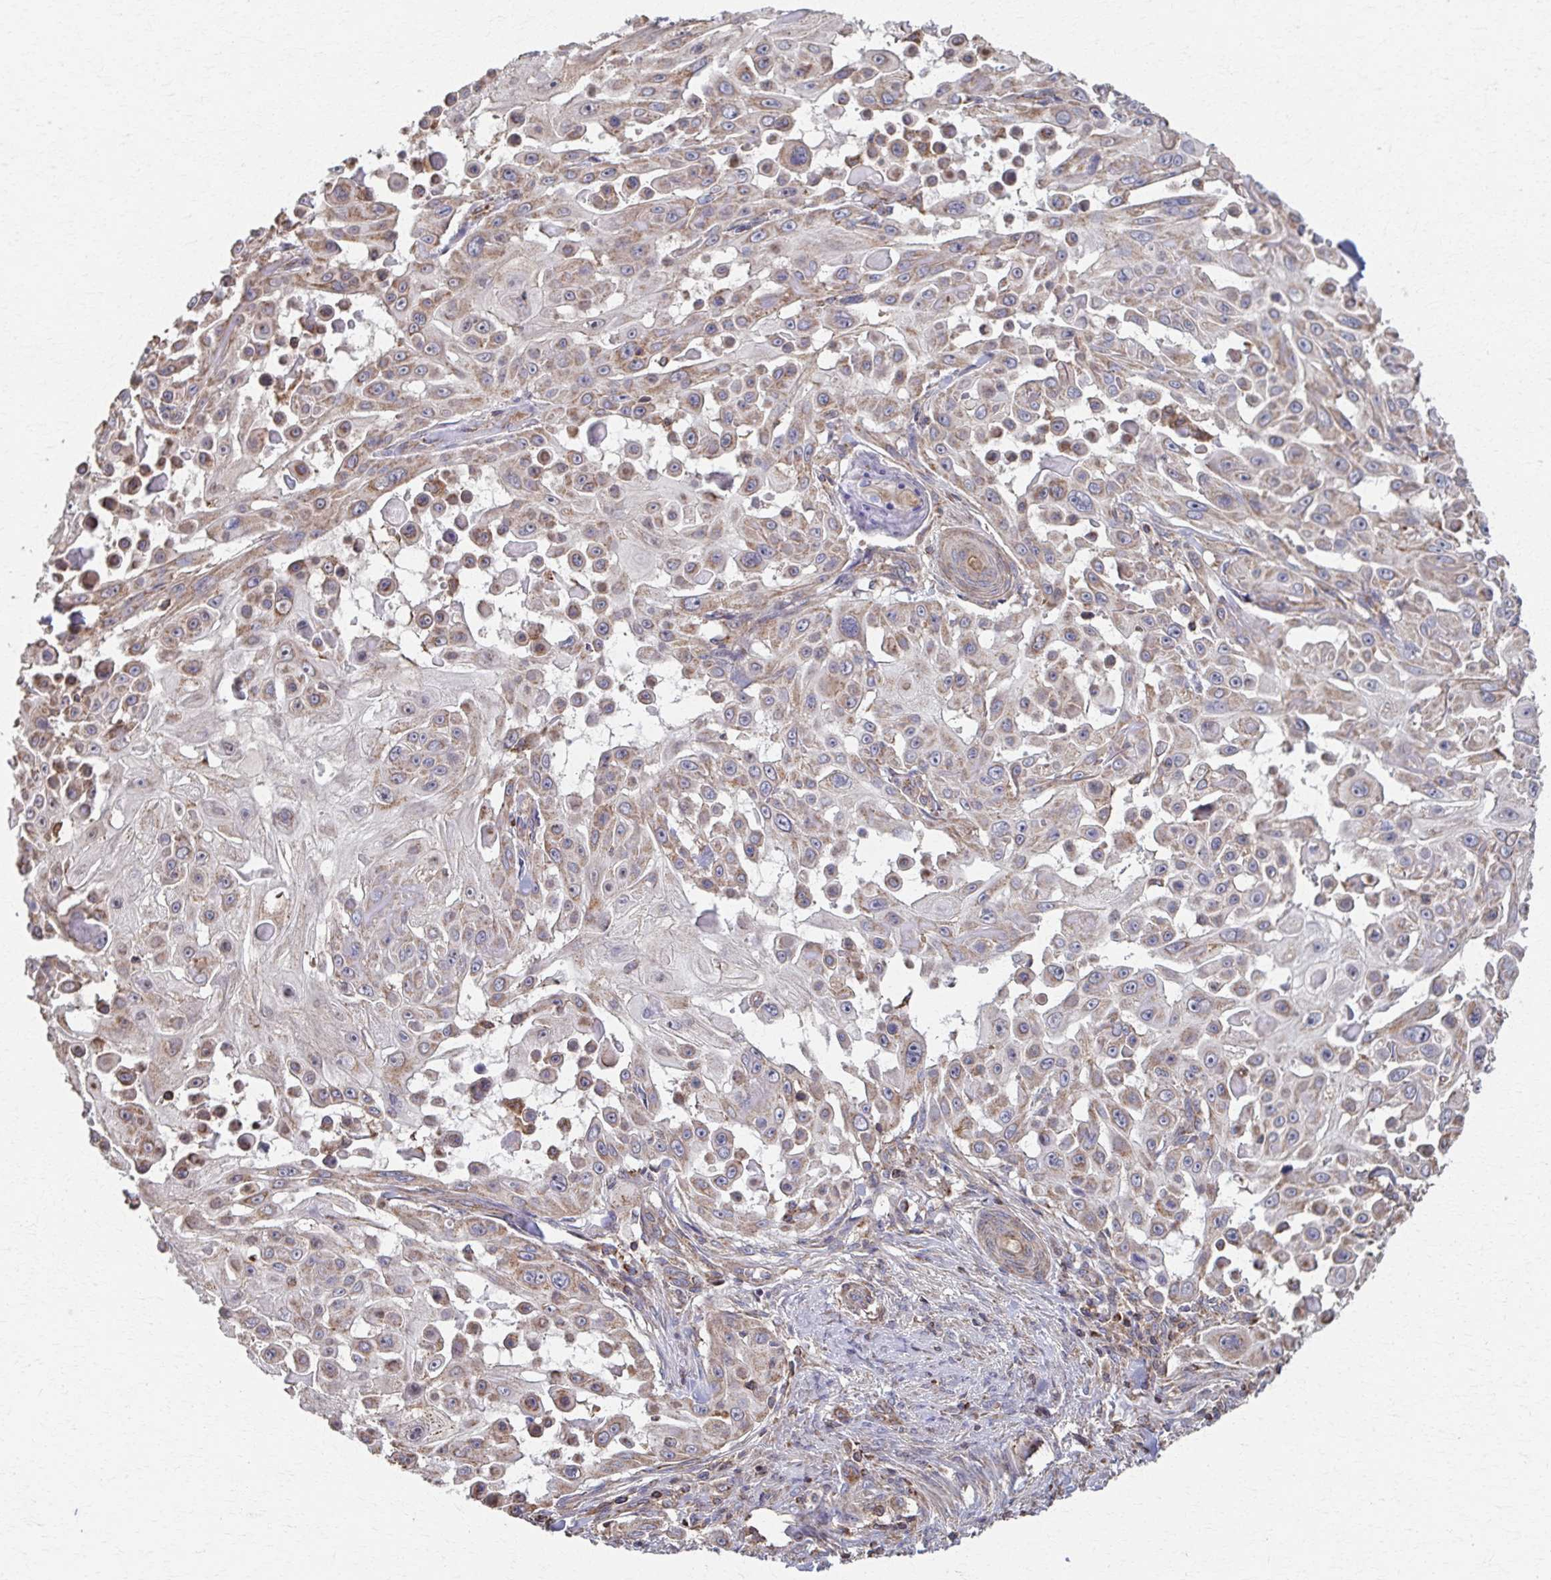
{"staining": {"intensity": "moderate", "quantity": "25%-75%", "location": "cytoplasmic/membranous"}, "tissue": "skin cancer", "cell_type": "Tumor cells", "image_type": "cancer", "snomed": [{"axis": "morphology", "description": "Squamous cell carcinoma, NOS"}, {"axis": "topography", "description": "Skin"}], "caption": "Protein expression analysis of human skin cancer (squamous cell carcinoma) reveals moderate cytoplasmic/membranous staining in approximately 25%-75% of tumor cells. (Brightfield microscopy of DAB IHC at high magnification).", "gene": "KLHL34", "patient": {"sex": "male", "age": 91}}